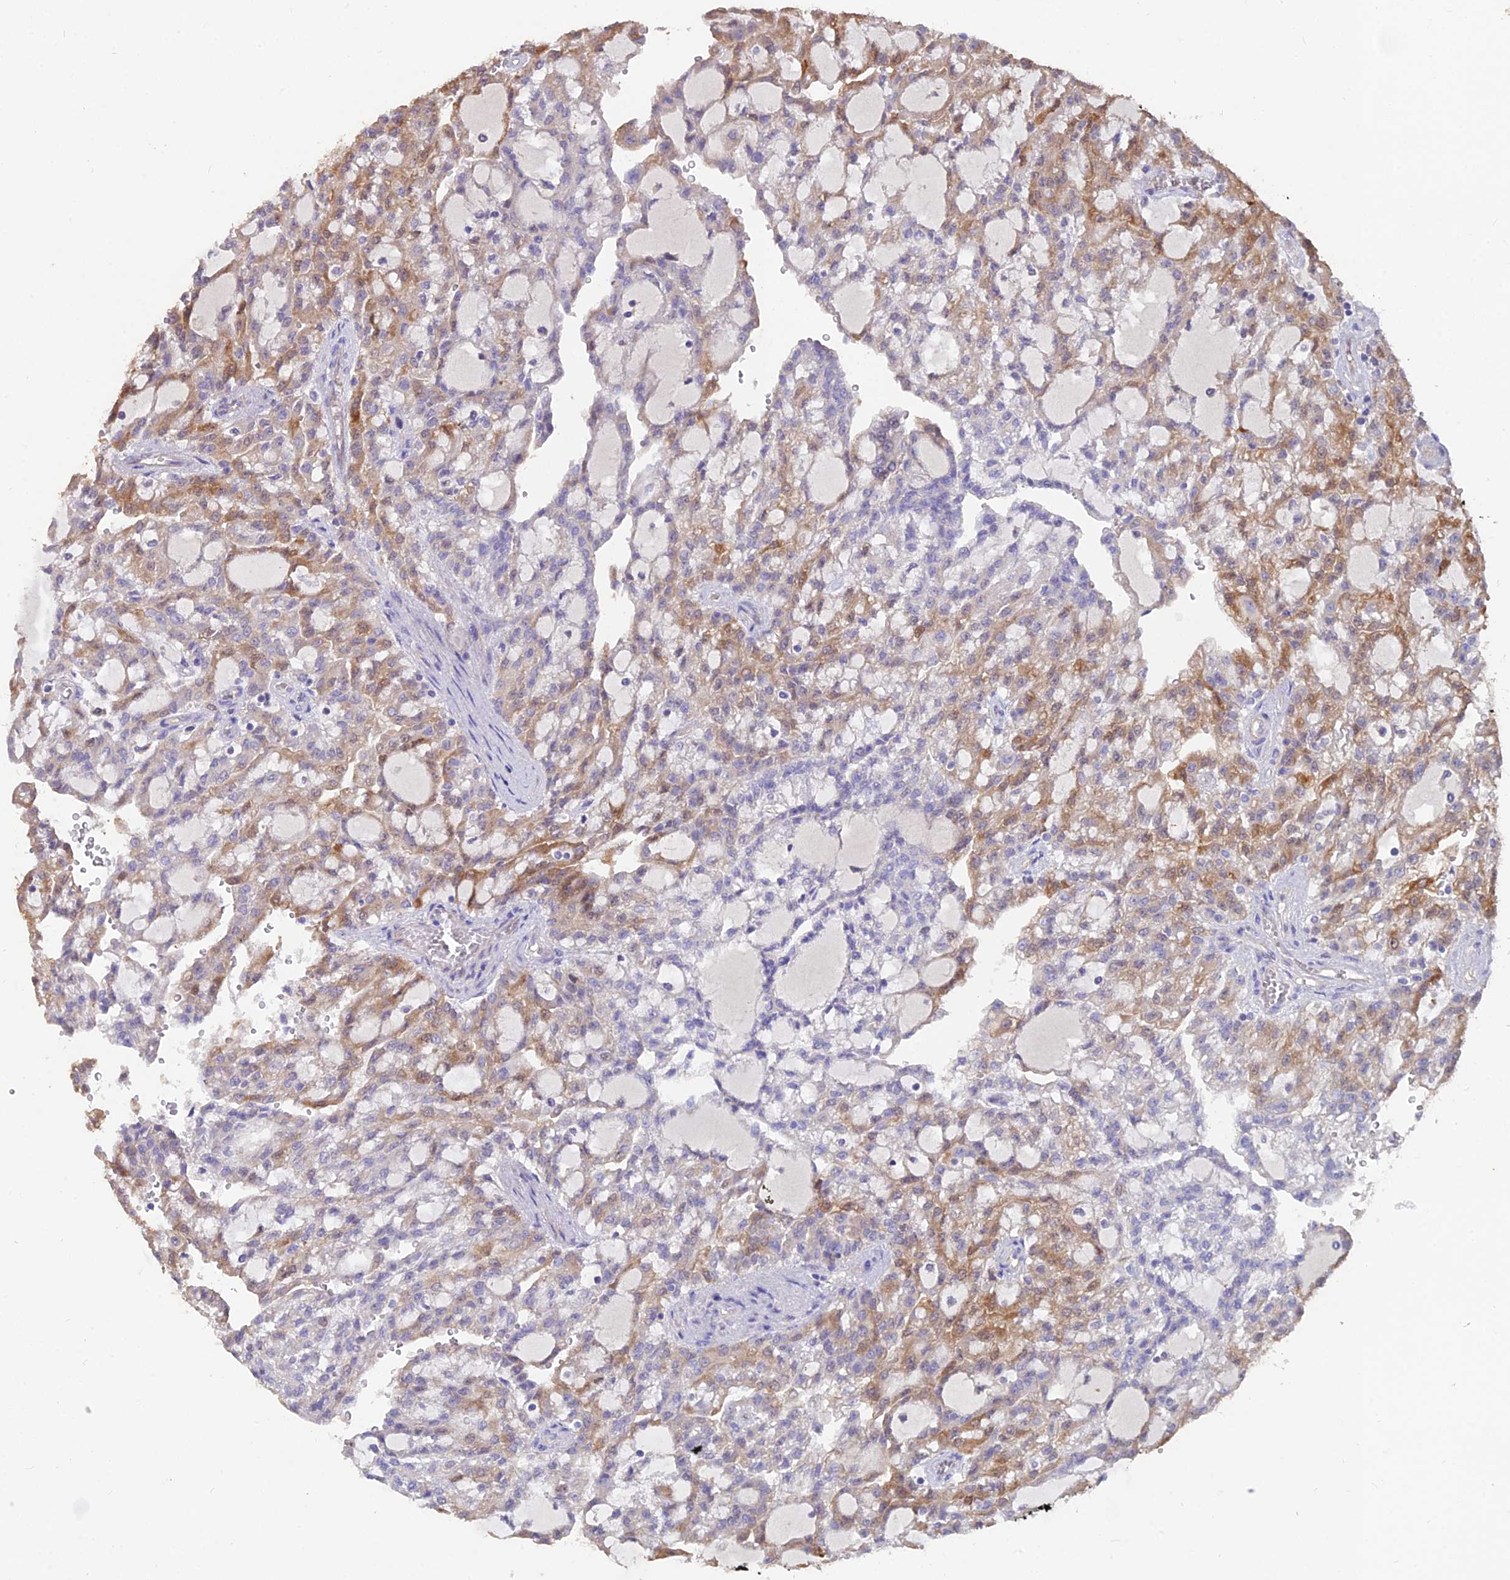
{"staining": {"intensity": "moderate", "quantity": "25%-75%", "location": "cytoplasmic/membranous"}, "tissue": "renal cancer", "cell_type": "Tumor cells", "image_type": "cancer", "snomed": [{"axis": "morphology", "description": "Adenocarcinoma, NOS"}, {"axis": "topography", "description": "Kidney"}], "caption": "Moderate cytoplasmic/membranous positivity is identified in about 25%-75% of tumor cells in renal cancer.", "gene": "FAM168B", "patient": {"sex": "male", "age": 63}}